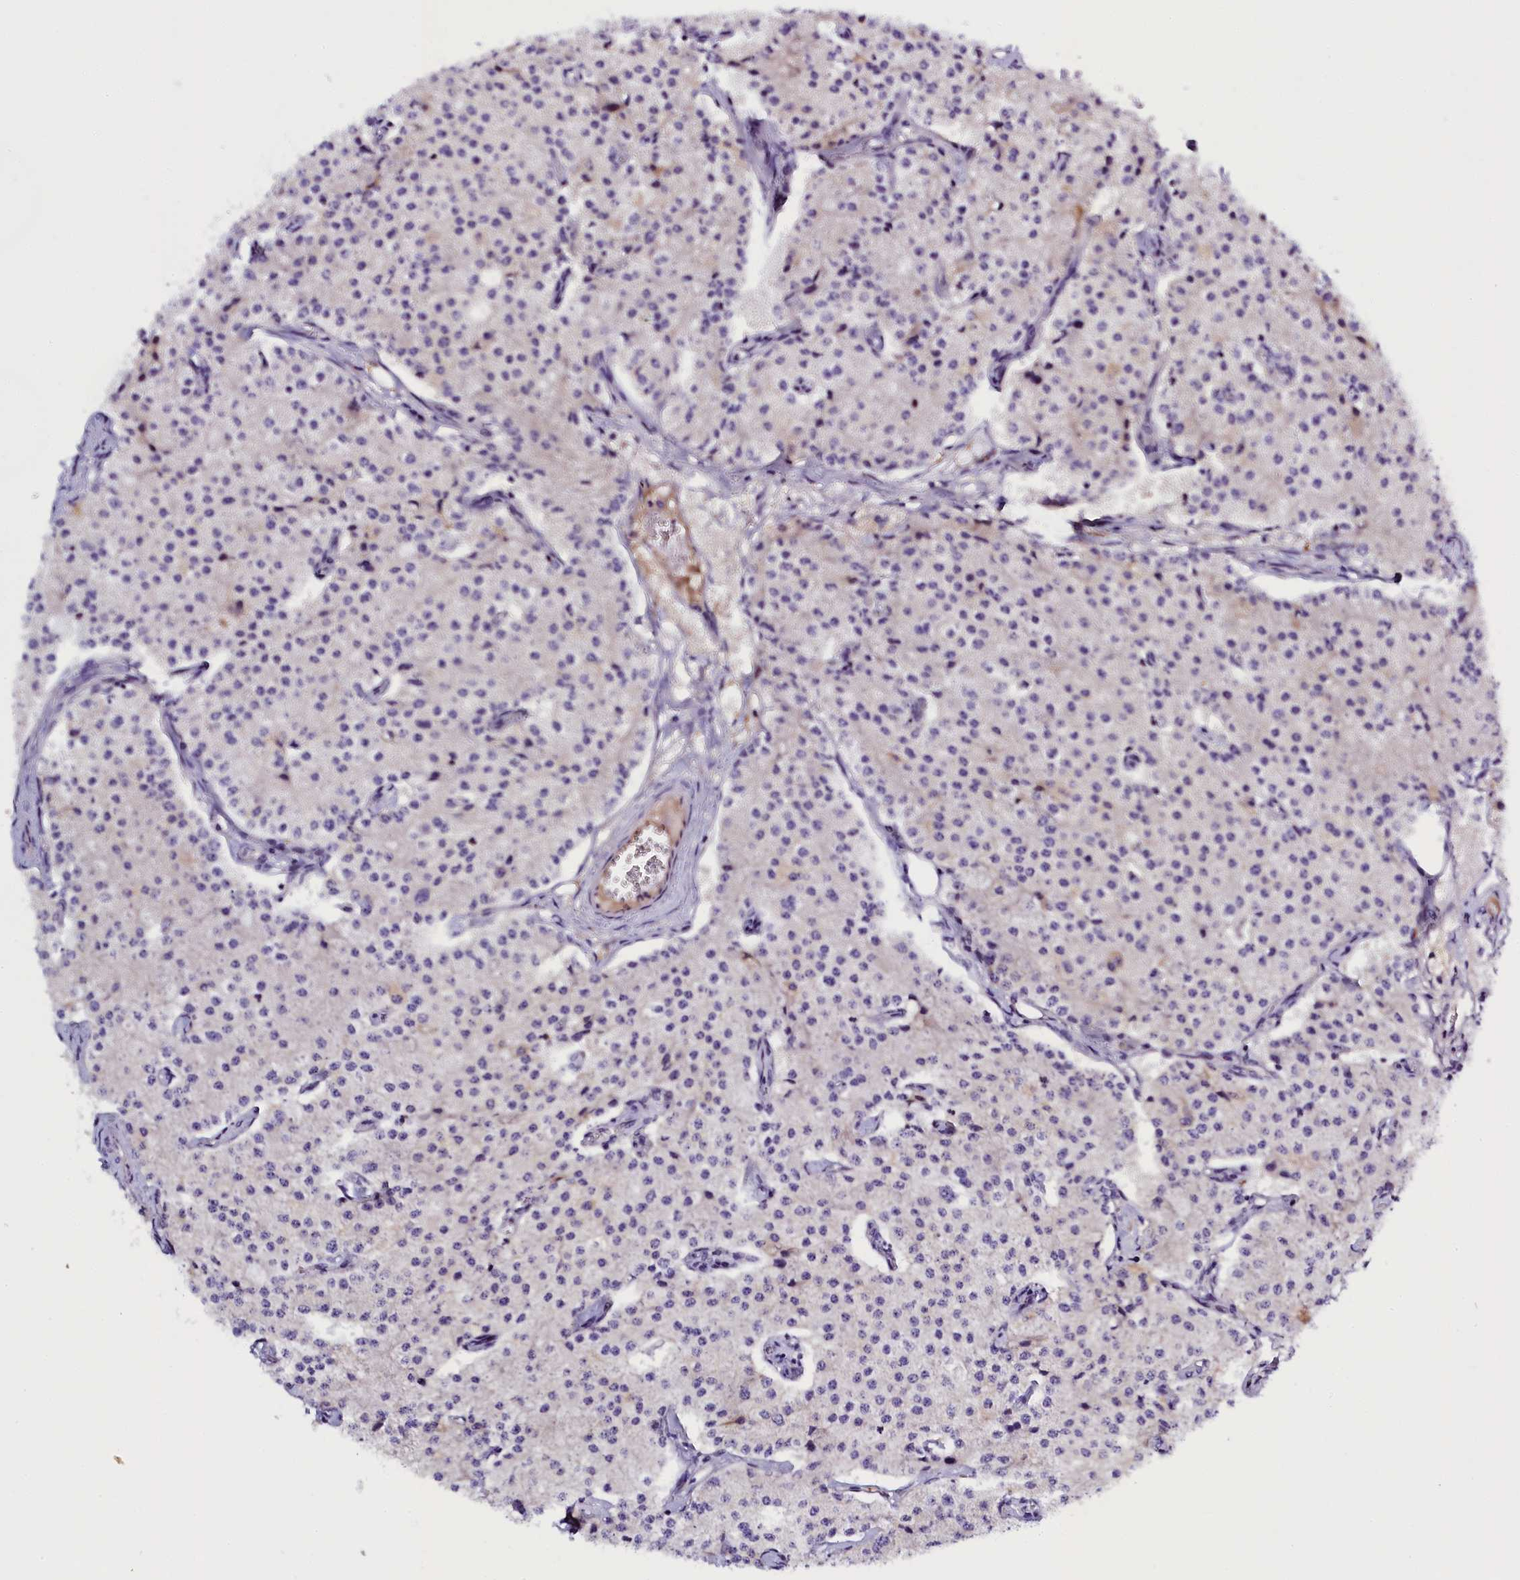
{"staining": {"intensity": "negative", "quantity": "none", "location": "none"}, "tissue": "carcinoid", "cell_type": "Tumor cells", "image_type": "cancer", "snomed": [{"axis": "morphology", "description": "Carcinoid, malignant, NOS"}, {"axis": "topography", "description": "Colon"}], "caption": "Immunohistochemistry histopathology image of neoplastic tissue: human carcinoid stained with DAB (3,3'-diaminobenzidine) reveals no significant protein expression in tumor cells. (DAB (3,3'-diaminobenzidine) immunohistochemistry, high magnification).", "gene": "ENKD1", "patient": {"sex": "female", "age": 52}}